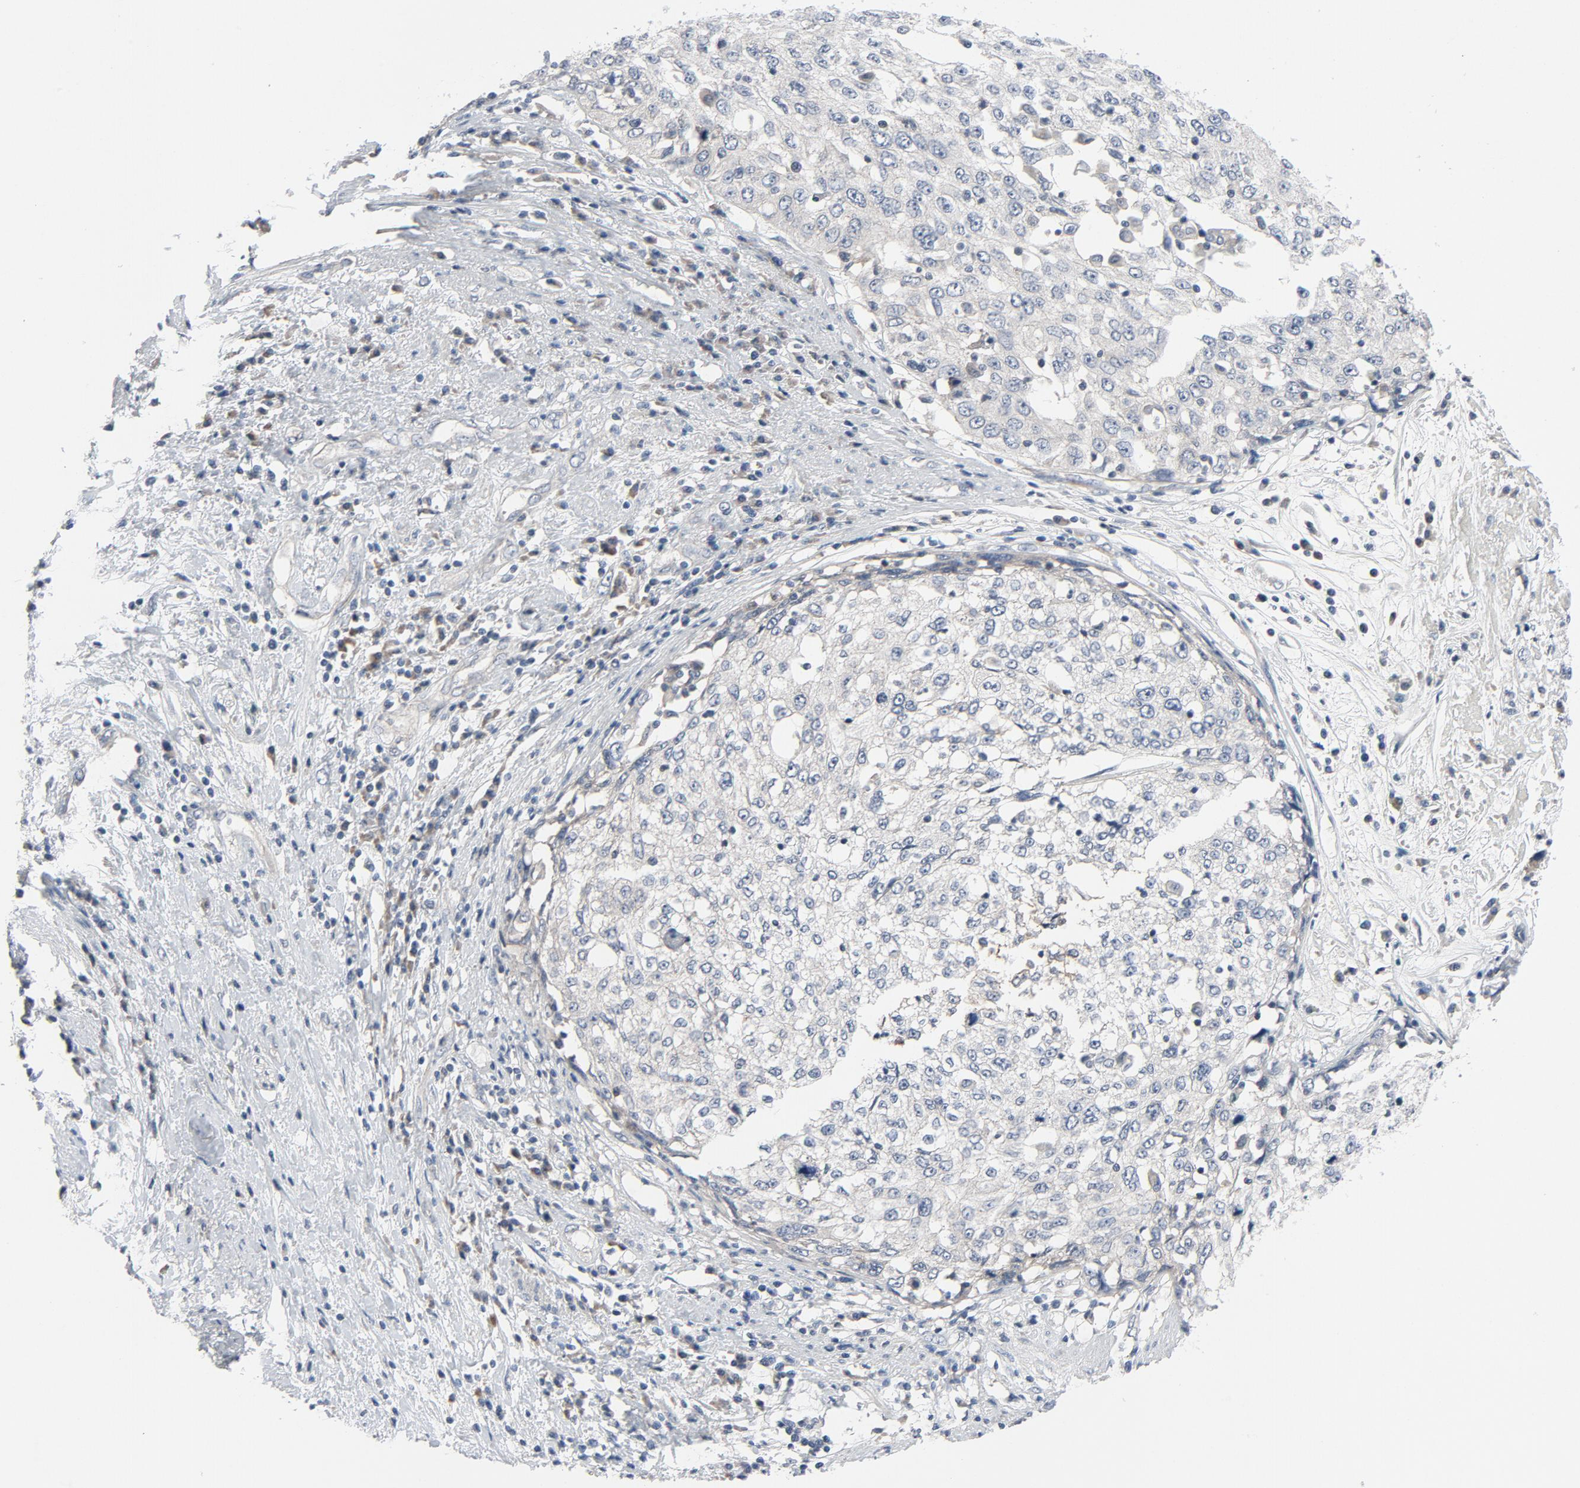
{"staining": {"intensity": "weak", "quantity": "25%-75%", "location": "cytoplasmic/membranous"}, "tissue": "cervical cancer", "cell_type": "Tumor cells", "image_type": "cancer", "snomed": [{"axis": "morphology", "description": "Squamous cell carcinoma, NOS"}, {"axis": "topography", "description": "Cervix"}], "caption": "Immunohistochemical staining of cervical cancer (squamous cell carcinoma) displays low levels of weak cytoplasmic/membranous positivity in about 25%-75% of tumor cells.", "gene": "TSG101", "patient": {"sex": "female", "age": 57}}